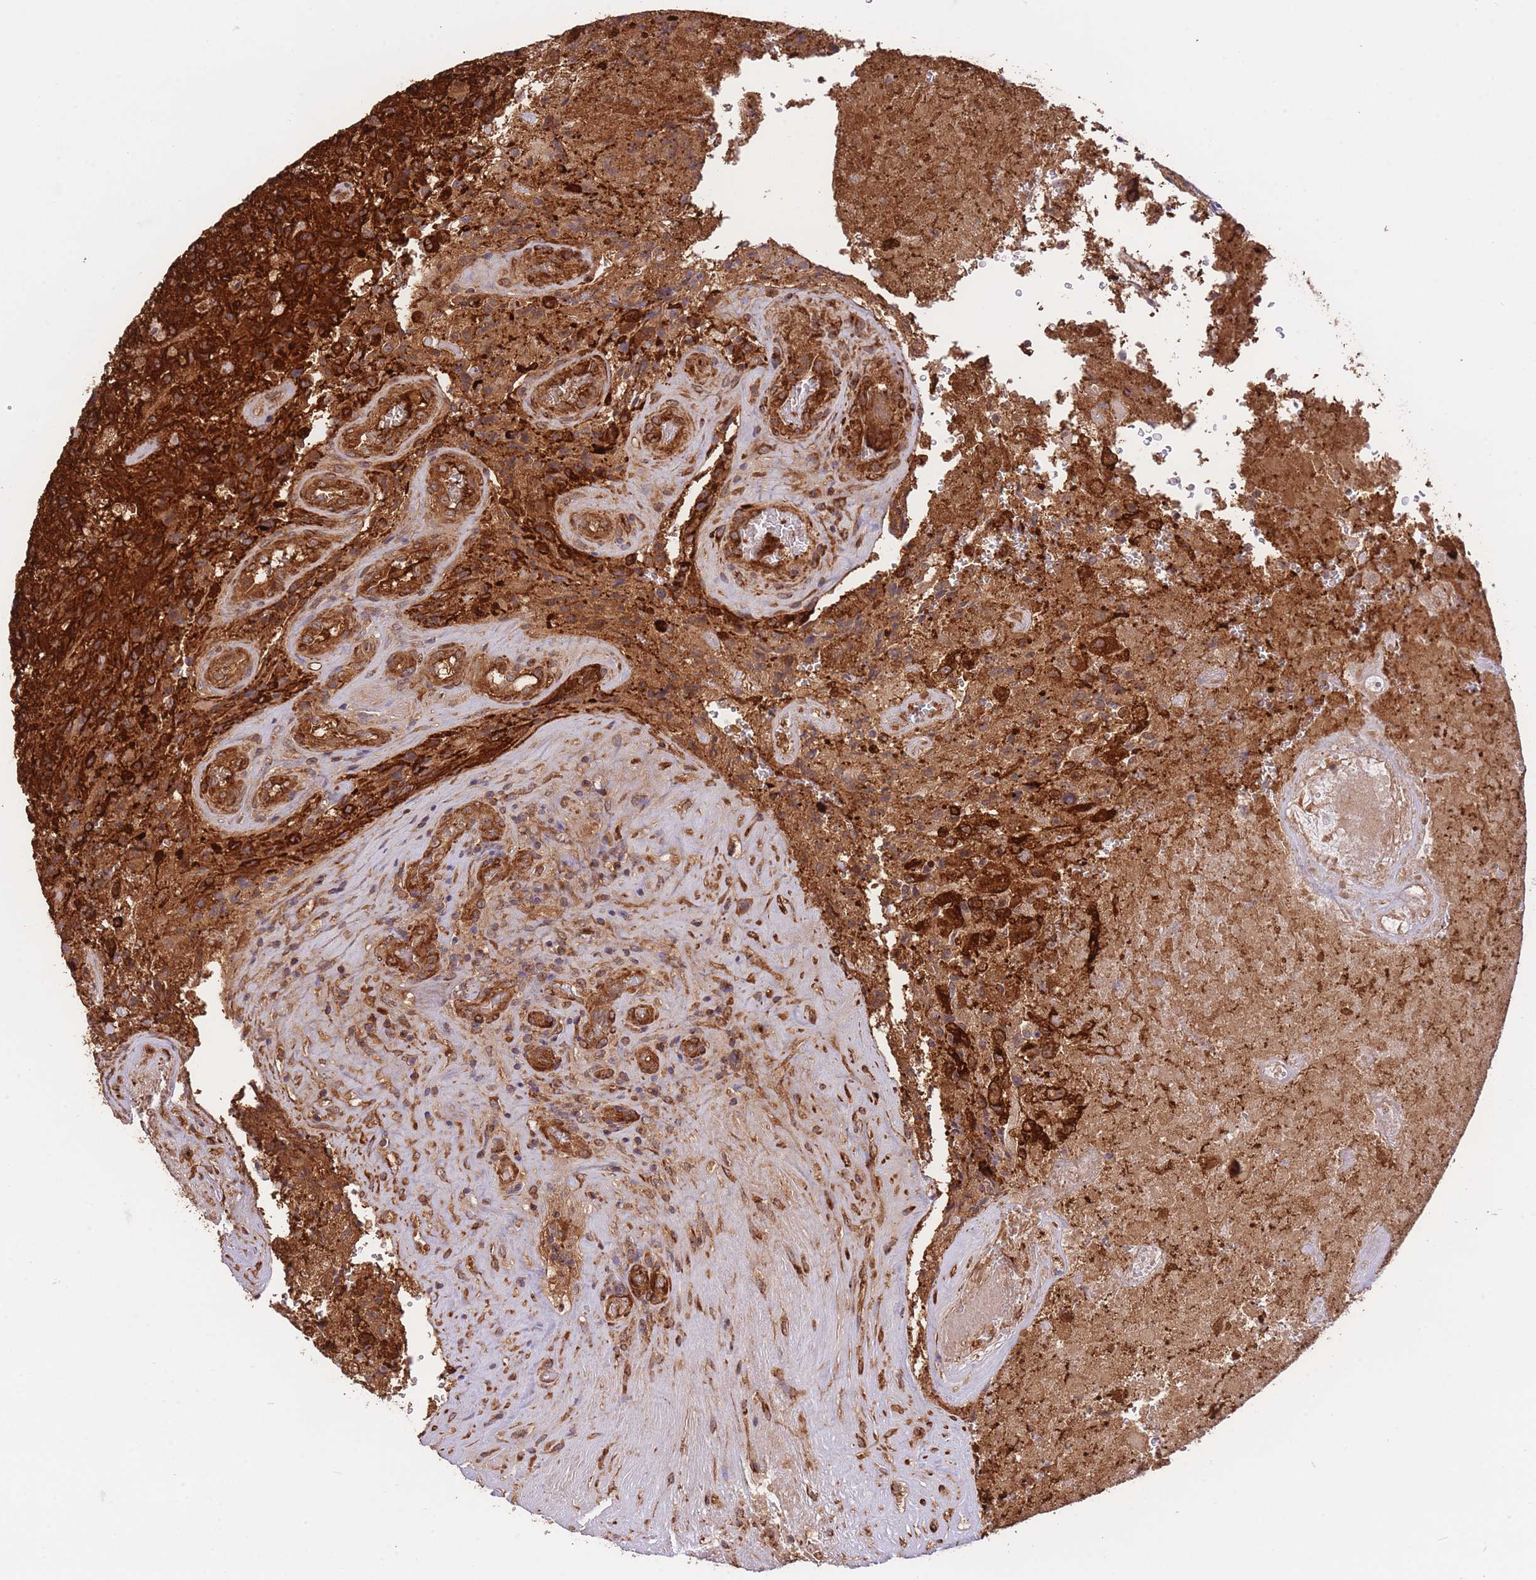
{"staining": {"intensity": "strong", "quantity": ">75%", "location": "cytoplasmic/membranous"}, "tissue": "glioma", "cell_type": "Tumor cells", "image_type": "cancer", "snomed": [{"axis": "morphology", "description": "Normal tissue, NOS"}, {"axis": "morphology", "description": "Glioma, malignant, High grade"}, {"axis": "topography", "description": "Cerebral cortex"}], "caption": "An IHC micrograph of tumor tissue is shown. Protein staining in brown highlights strong cytoplasmic/membranous positivity in glioma within tumor cells.", "gene": "EXOSC8", "patient": {"sex": "male", "age": 56}}